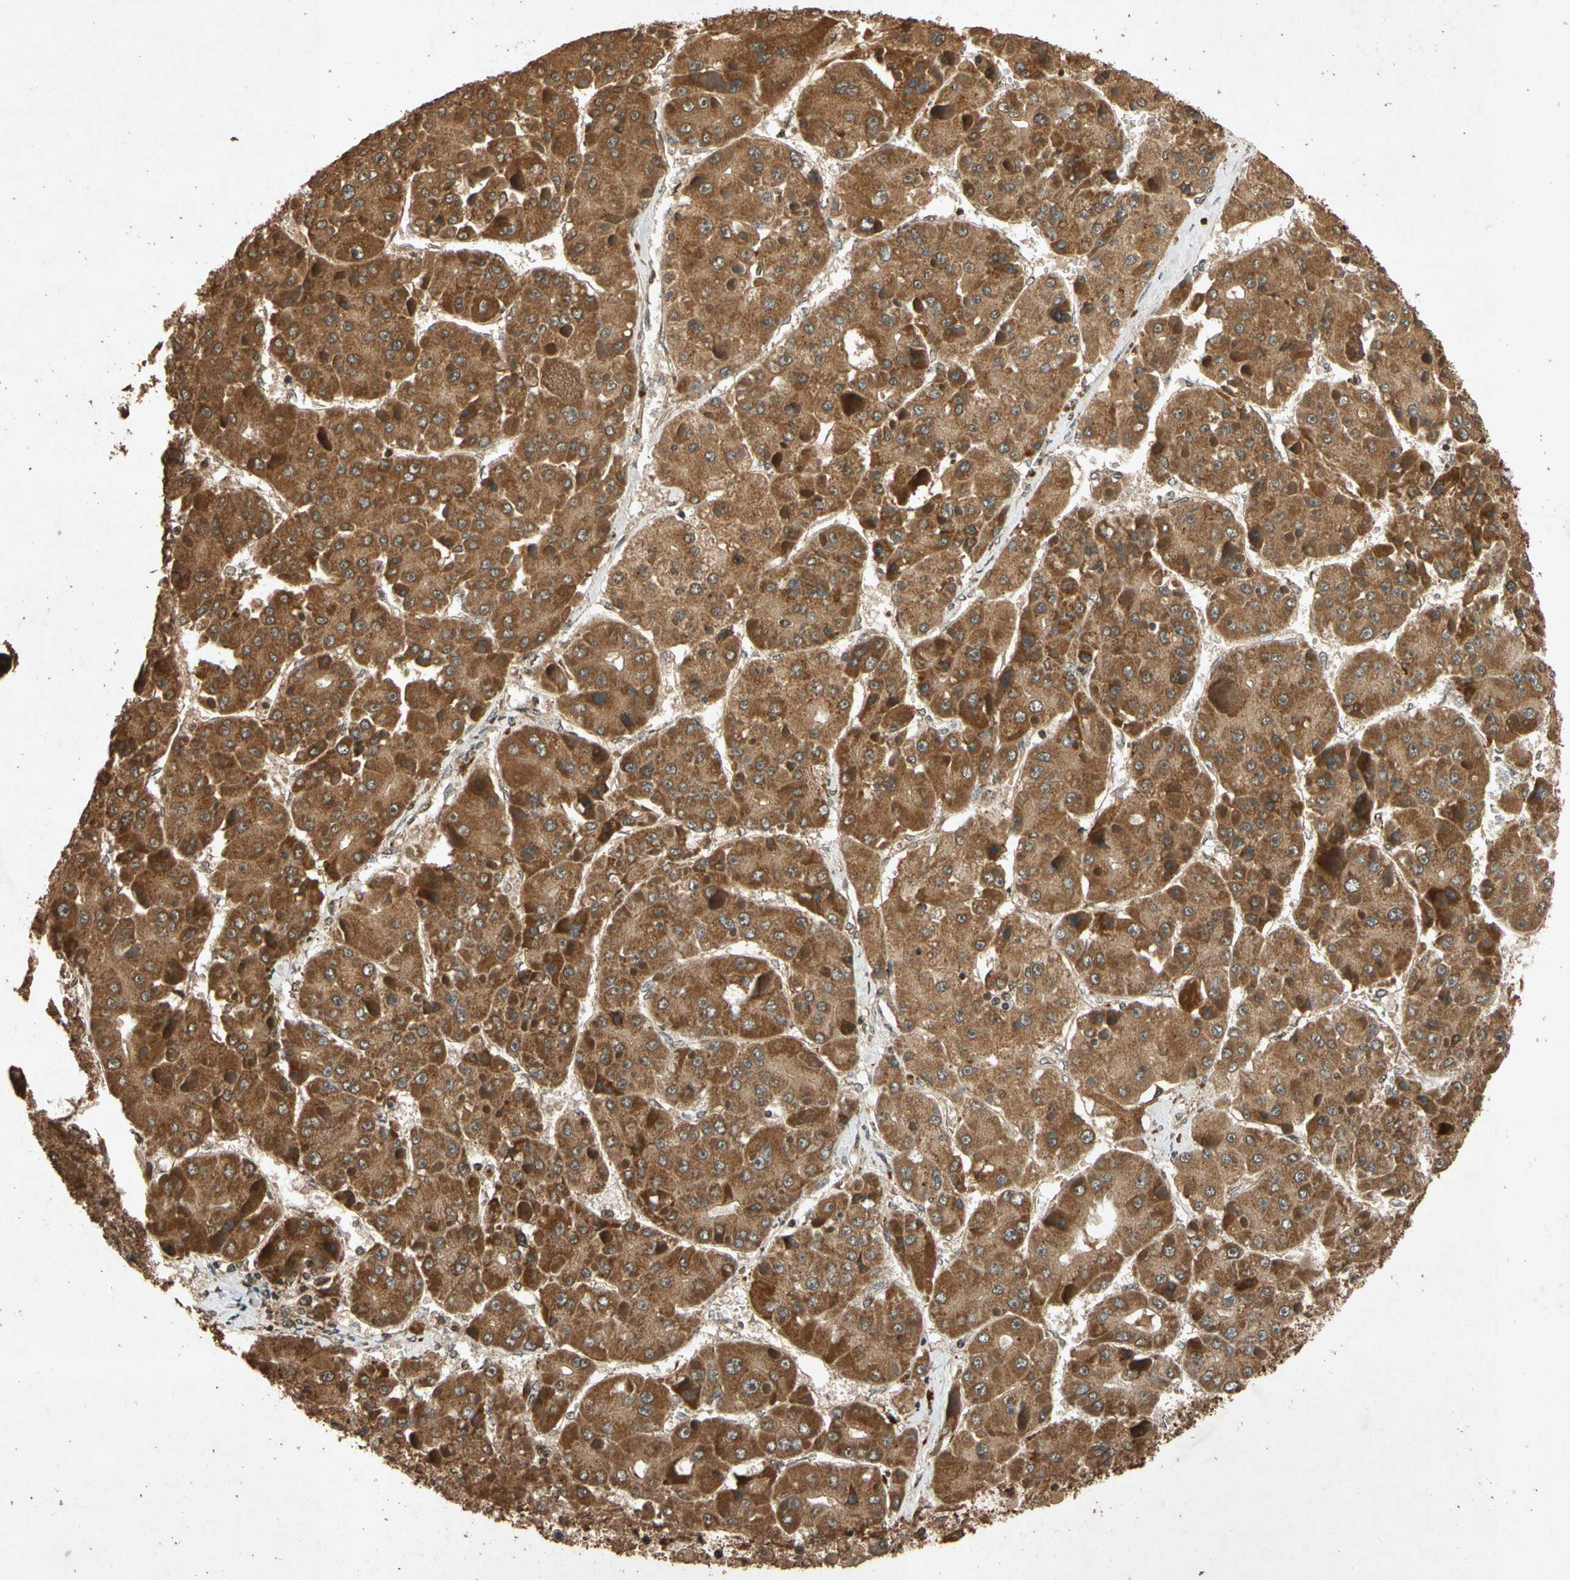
{"staining": {"intensity": "strong", "quantity": ">75%", "location": "cytoplasmic/membranous"}, "tissue": "liver cancer", "cell_type": "Tumor cells", "image_type": "cancer", "snomed": [{"axis": "morphology", "description": "Carcinoma, Hepatocellular, NOS"}, {"axis": "topography", "description": "Liver"}], "caption": "Strong cytoplasmic/membranous positivity is identified in approximately >75% of tumor cells in liver cancer.", "gene": "TXN2", "patient": {"sex": "female", "age": 73}}